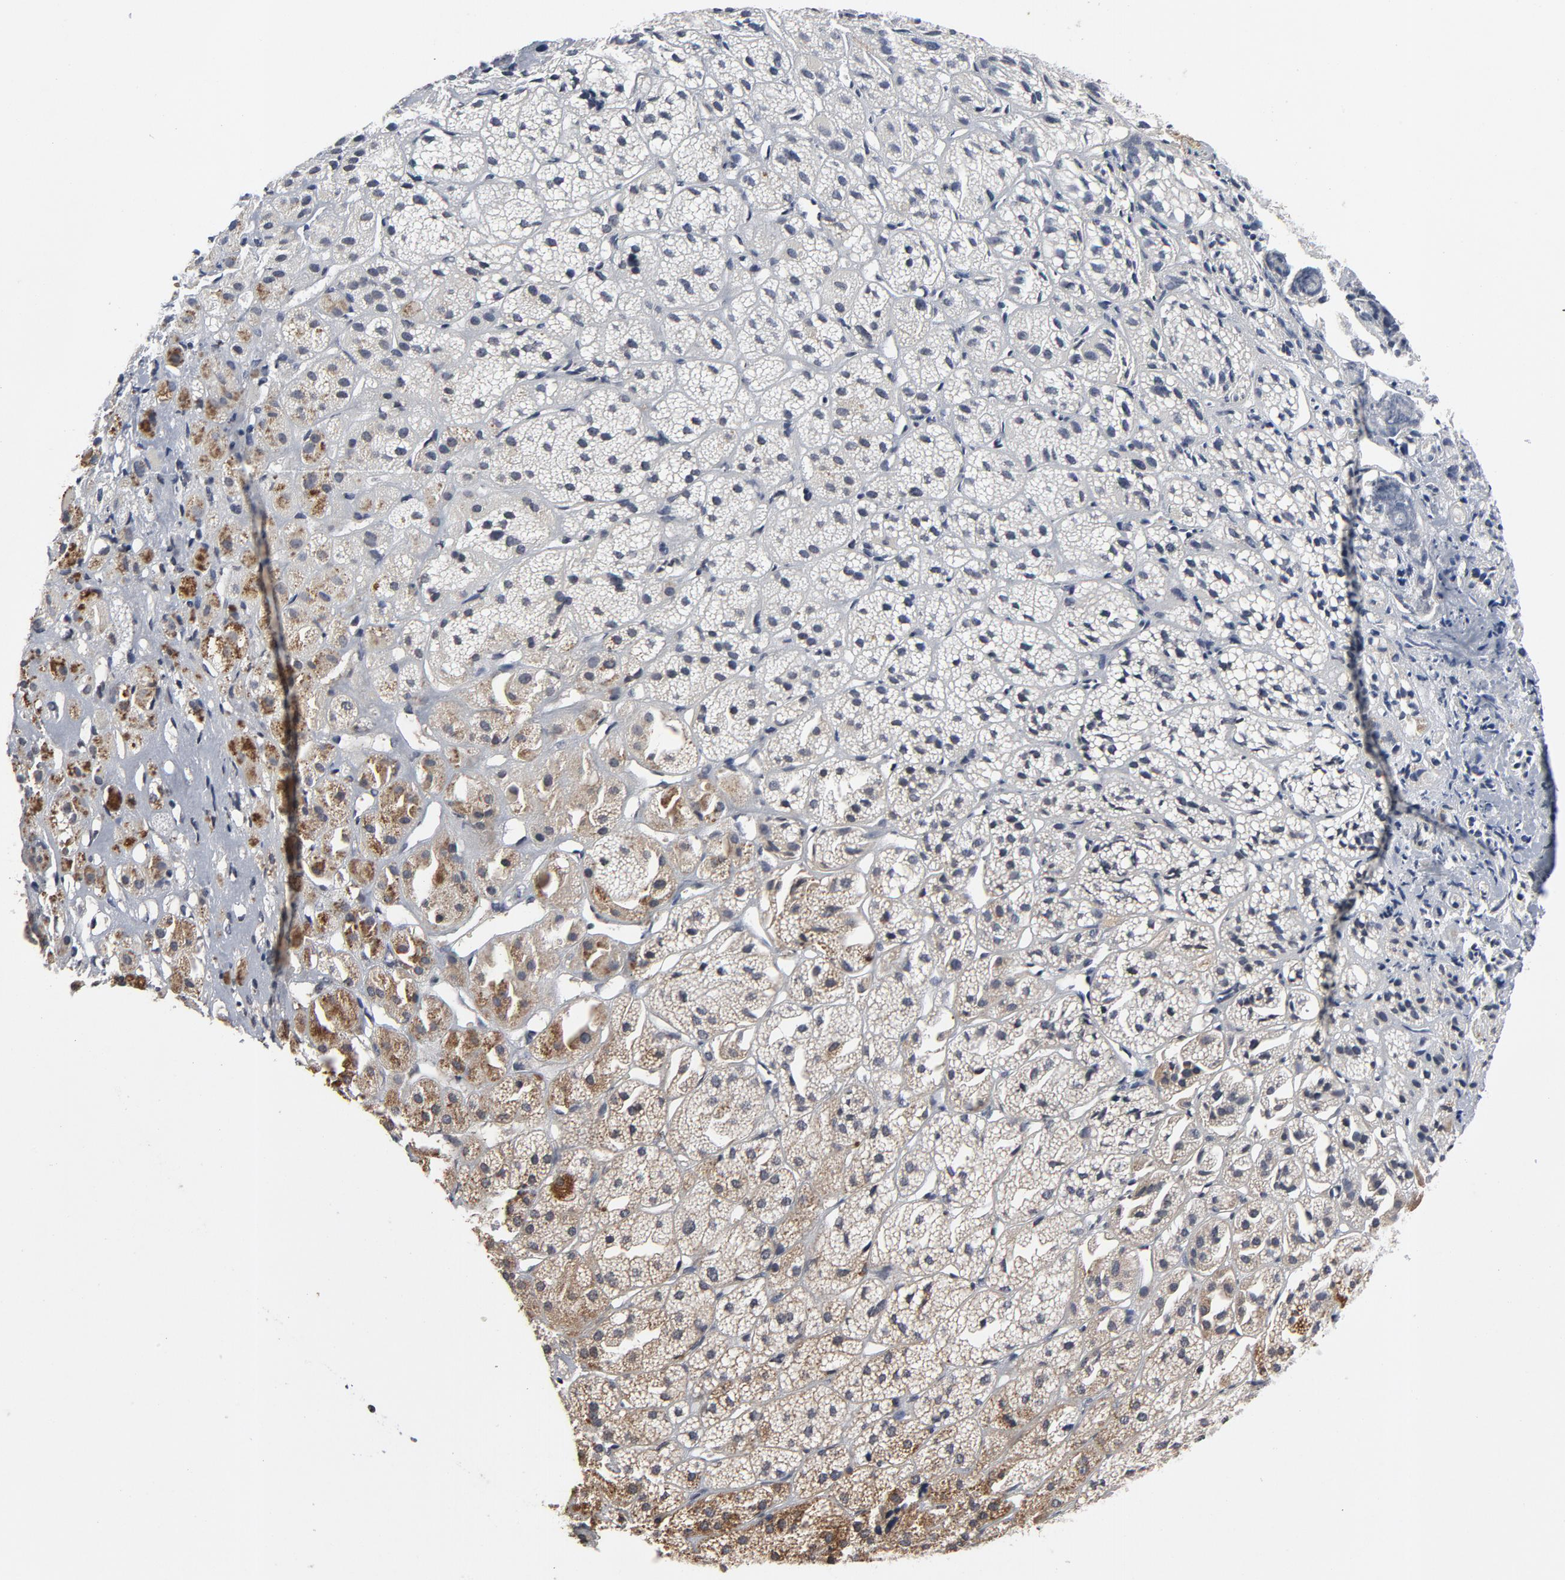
{"staining": {"intensity": "moderate", "quantity": "25%-75%", "location": "cytoplasmic/membranous"}, "tissue": "adrenal gland", "cell_type": "Glandular cells", "image_type": "normal", "snomed": [{"axis": "morphology", "description": "Normal tissue, NOS"}, {"axis": "topography", "description": "Adrenal gland"}], "caption": "This micrograph exhibits normal adrenal gland stained with immunohistochemistry (IHC) to label a protein in brown. The cytoplasmic/membranous of glandular cells show moderate positivity for the protein. Nuclei are counter-stained blue.", "gene": "TCL1A", "patient": {"sex": "female", "age": 71}}